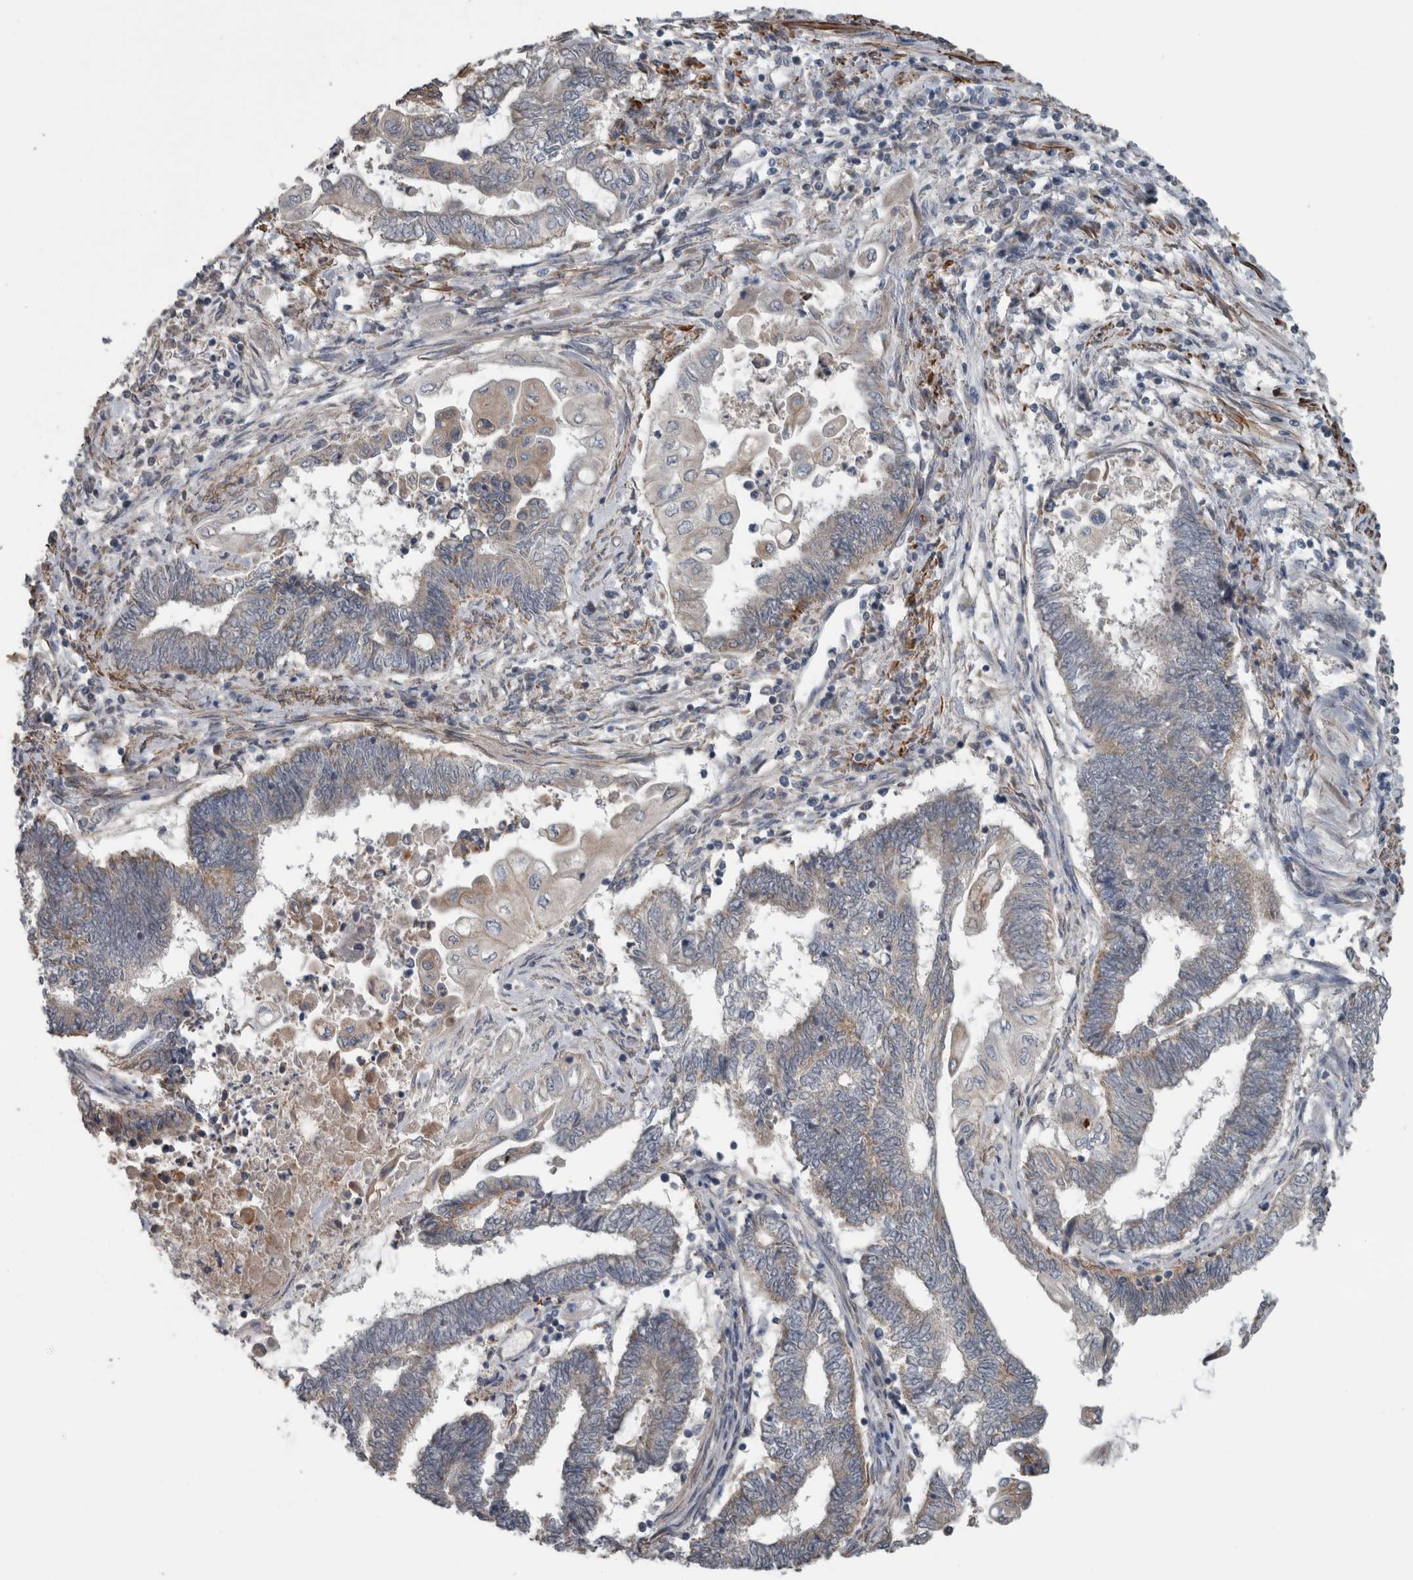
{"staining": {"intensity": "weak", "quantity": "25%-75%", "location": "cytoplasmic/membranous"}, "tissue": "endometrial cancer", "cell_type": "Tumor cells", "image_type": "cancer", "snomed": [{"axis": "morphology", "description": "Adenocarcinoma, NOS"}, {"axis": "topography", "description": "Uterus"}, {"axis": "topography", "description": "Endometrium"}], "caption": "A photomicrograph of human adenocarcinoma (endometrial) stained for a protein shows weak cytoplasmic/membranous brown staining in tumor cells.", "gene": "ARMC1", "patient": {"sex": "female", "age": 70}}